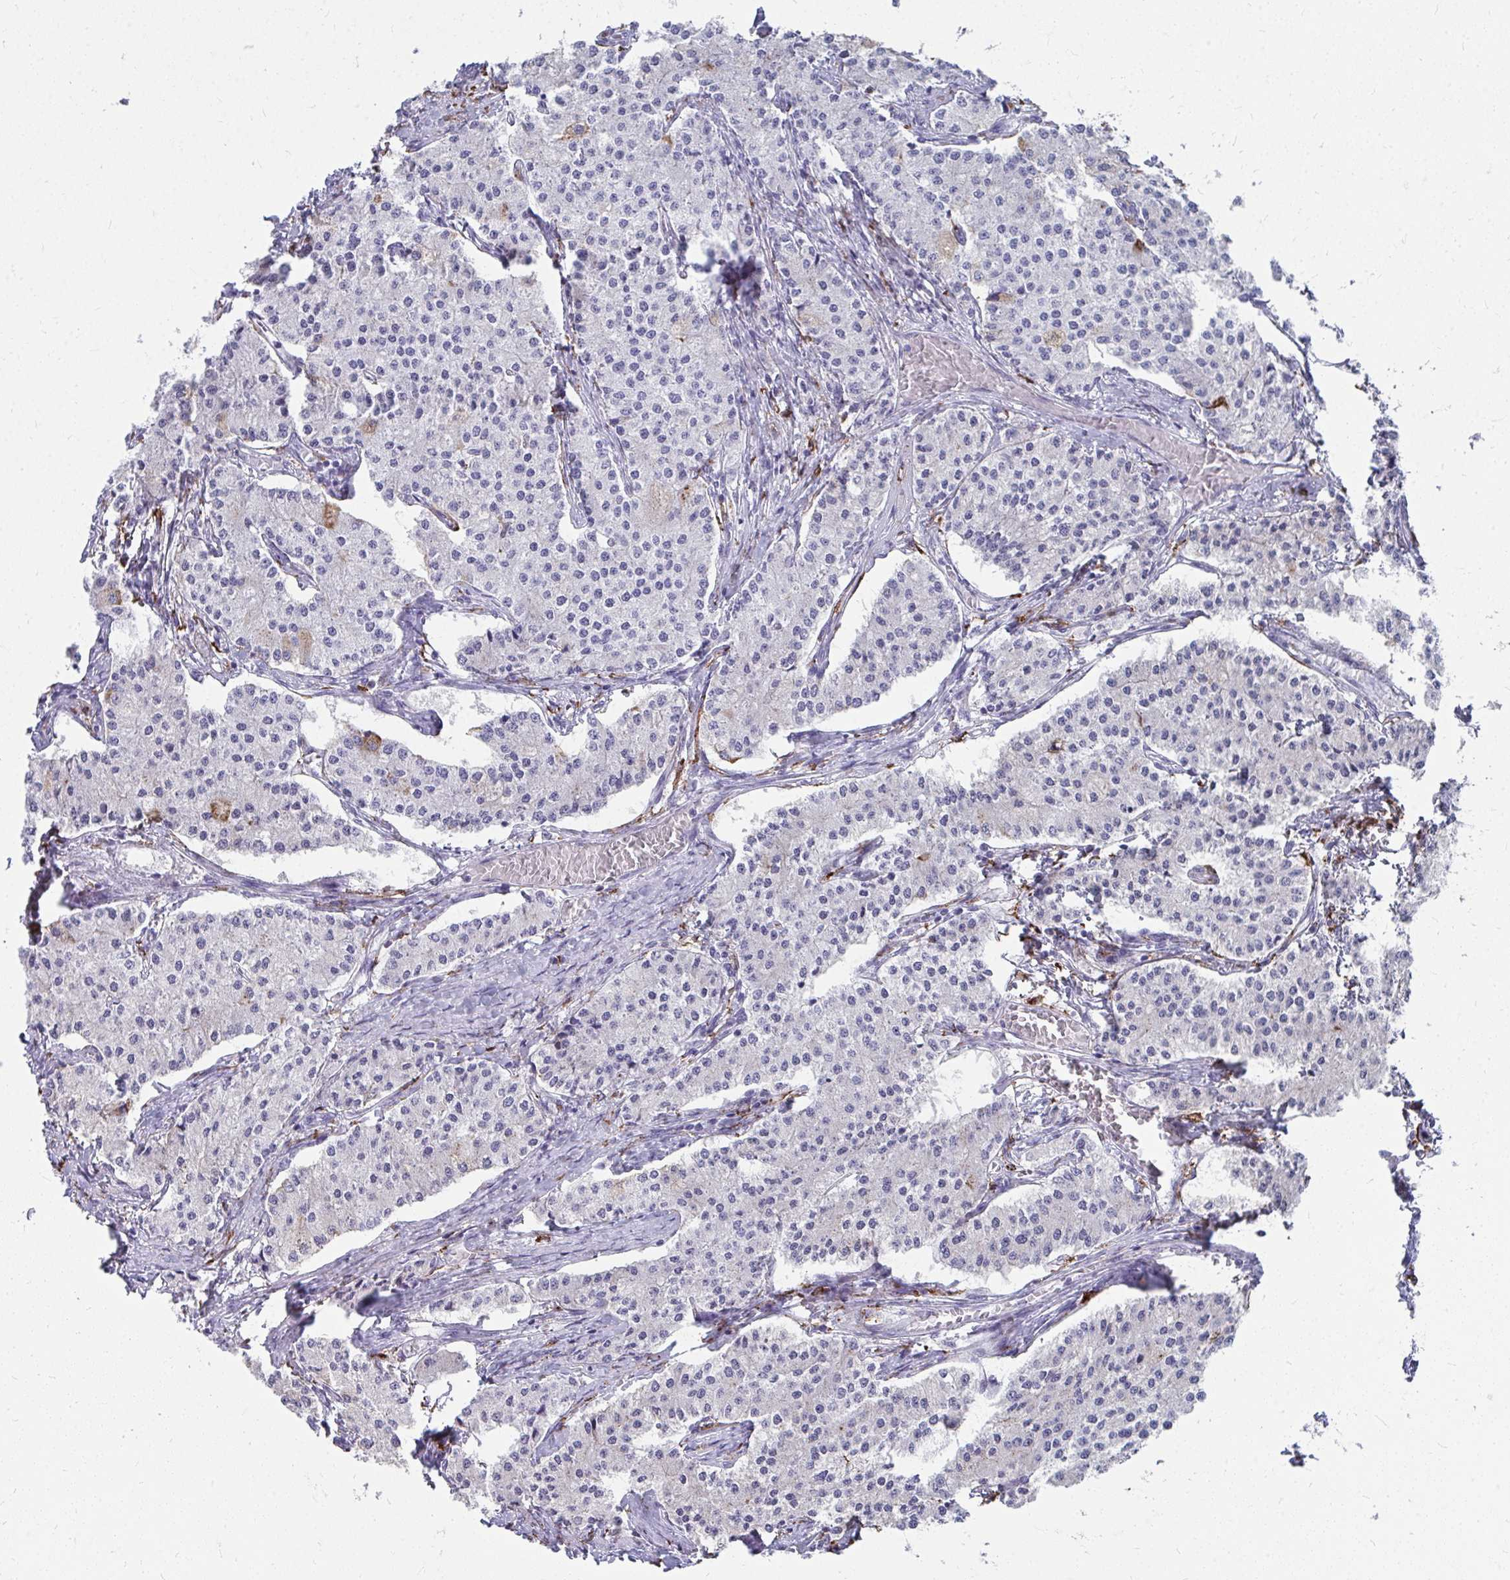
{"staining": {"intensity": "negative", "quantity": "none", "location": "none"}, "tissue": "carcinoid", "cell_type": "Tumor cells", "image_type": "cancer", "snomed": [{"axis": "morphology", "description": "Carcinoid, malignant, NOS"}, {"axis": "topography", "description": "Colon"}], "caption": "A photomicrograph of malignant carcinoid stained for a protein demonstrates no brown staining in tumor cells.", "gene": "CD163", "patient": {"sex": "female", "age": 52}}